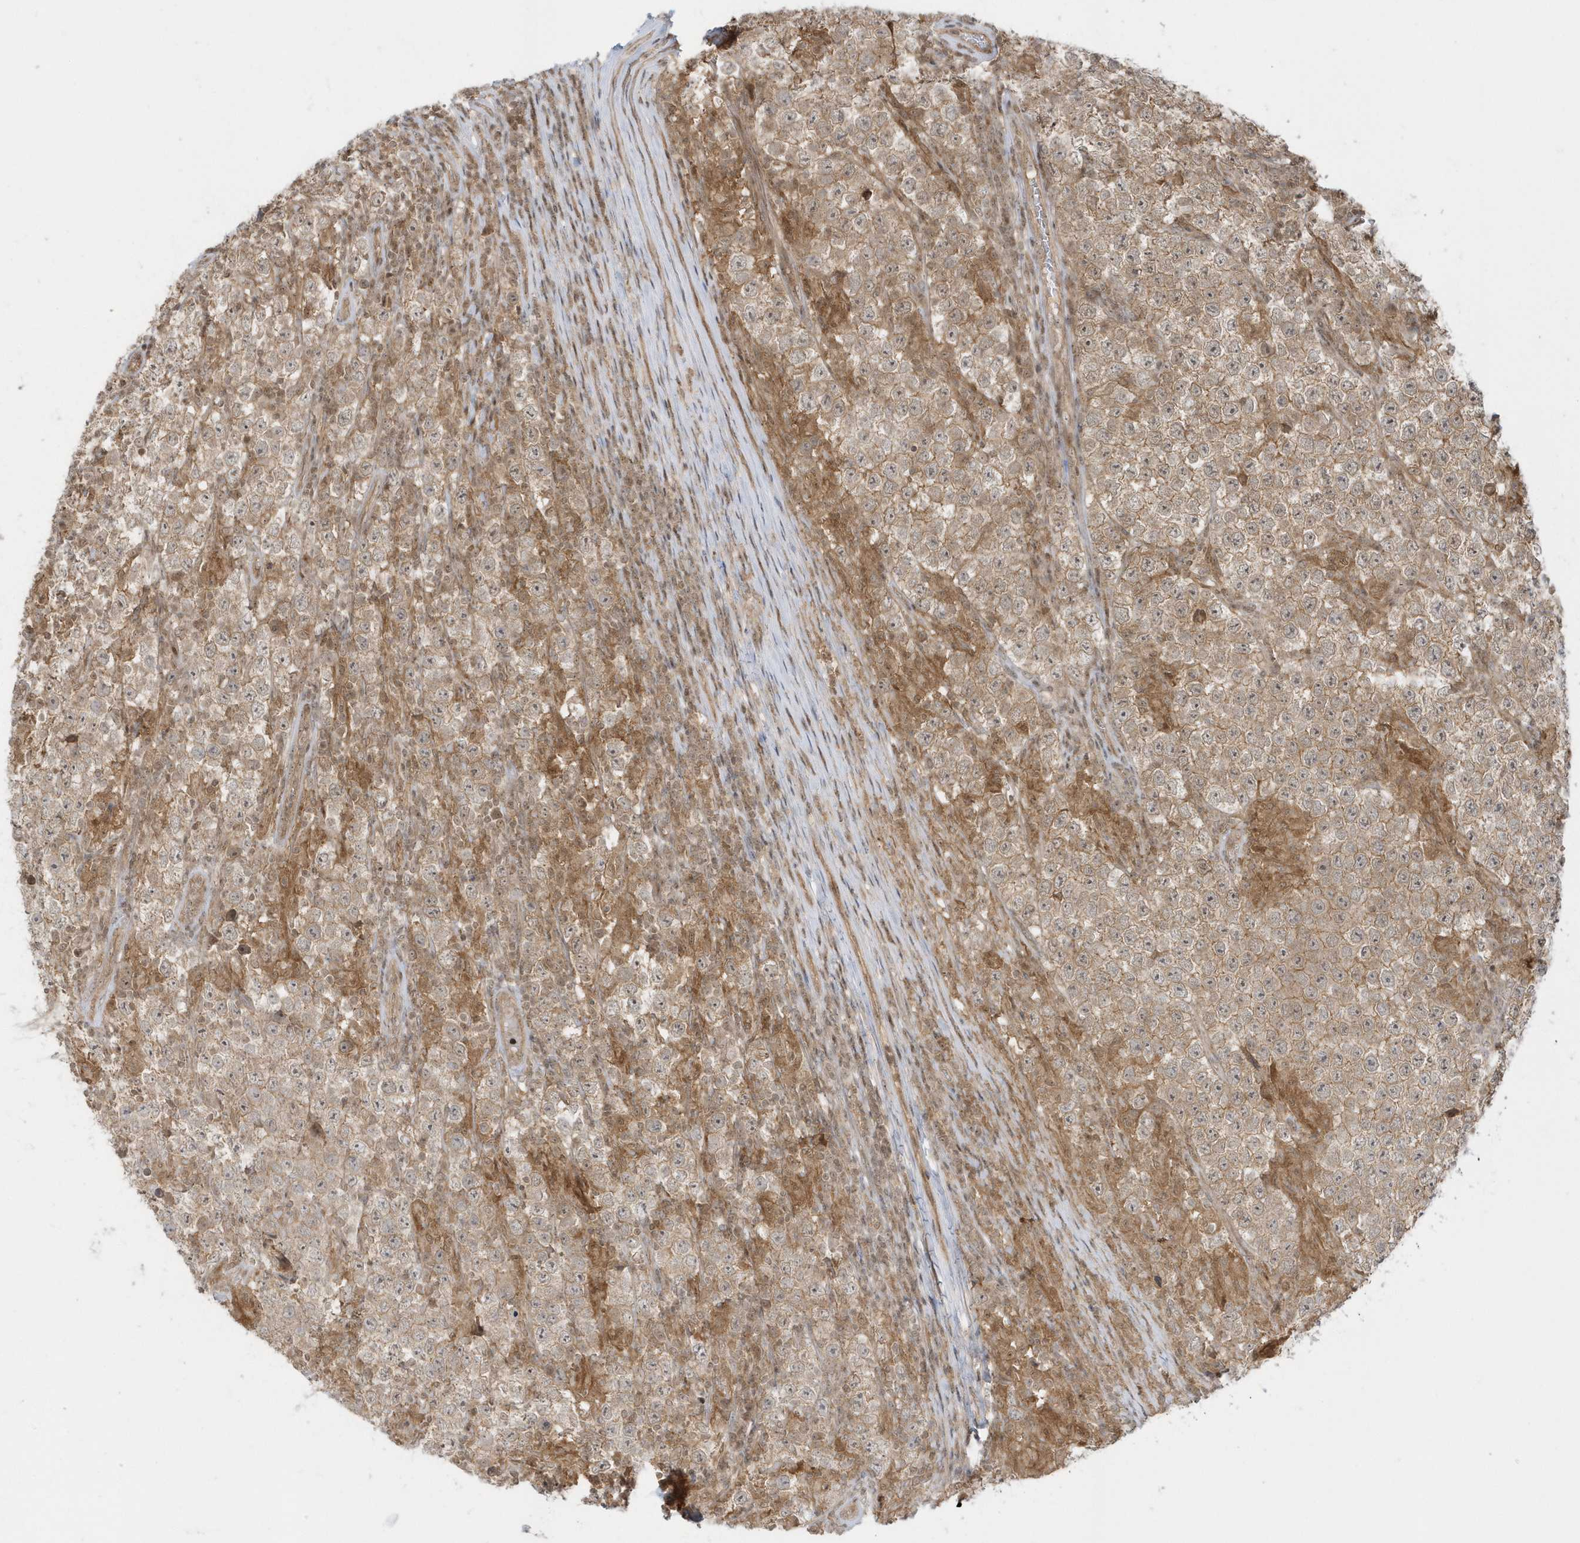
{"staining": {"intensity": "moderate", "quantity": ">75%", "location": "cytoplasmic/membranous"}, "tissue": "testis cancer", "cell_type": "Tumor cells", "image_type": "cancer", "snomed": [{"axis": "morphology", "description": "Normal tissue, NOS"}, {"axis": "morphology", "description": "Urothelial carcinoma, High grade"}, {"axis": "morphology", "description": "Seminoma, NOS"}, {"axis": "morphology", "description": "Carcinoma, Embryonal, NOS"}, {"axis": "topography", "description": "Urinary bladder"}, {"axis": "topography", "description": "Testis"}], "caption": "A brown stain highlights moderate cytoplasmic/membranous staining of a protein in testis cancer tumor cells. The protein of interest is shown in brown color, while the nuclei are stained blue.", "gene": "PPP1R7", "patient": {"sex": "male", "age": 41}}